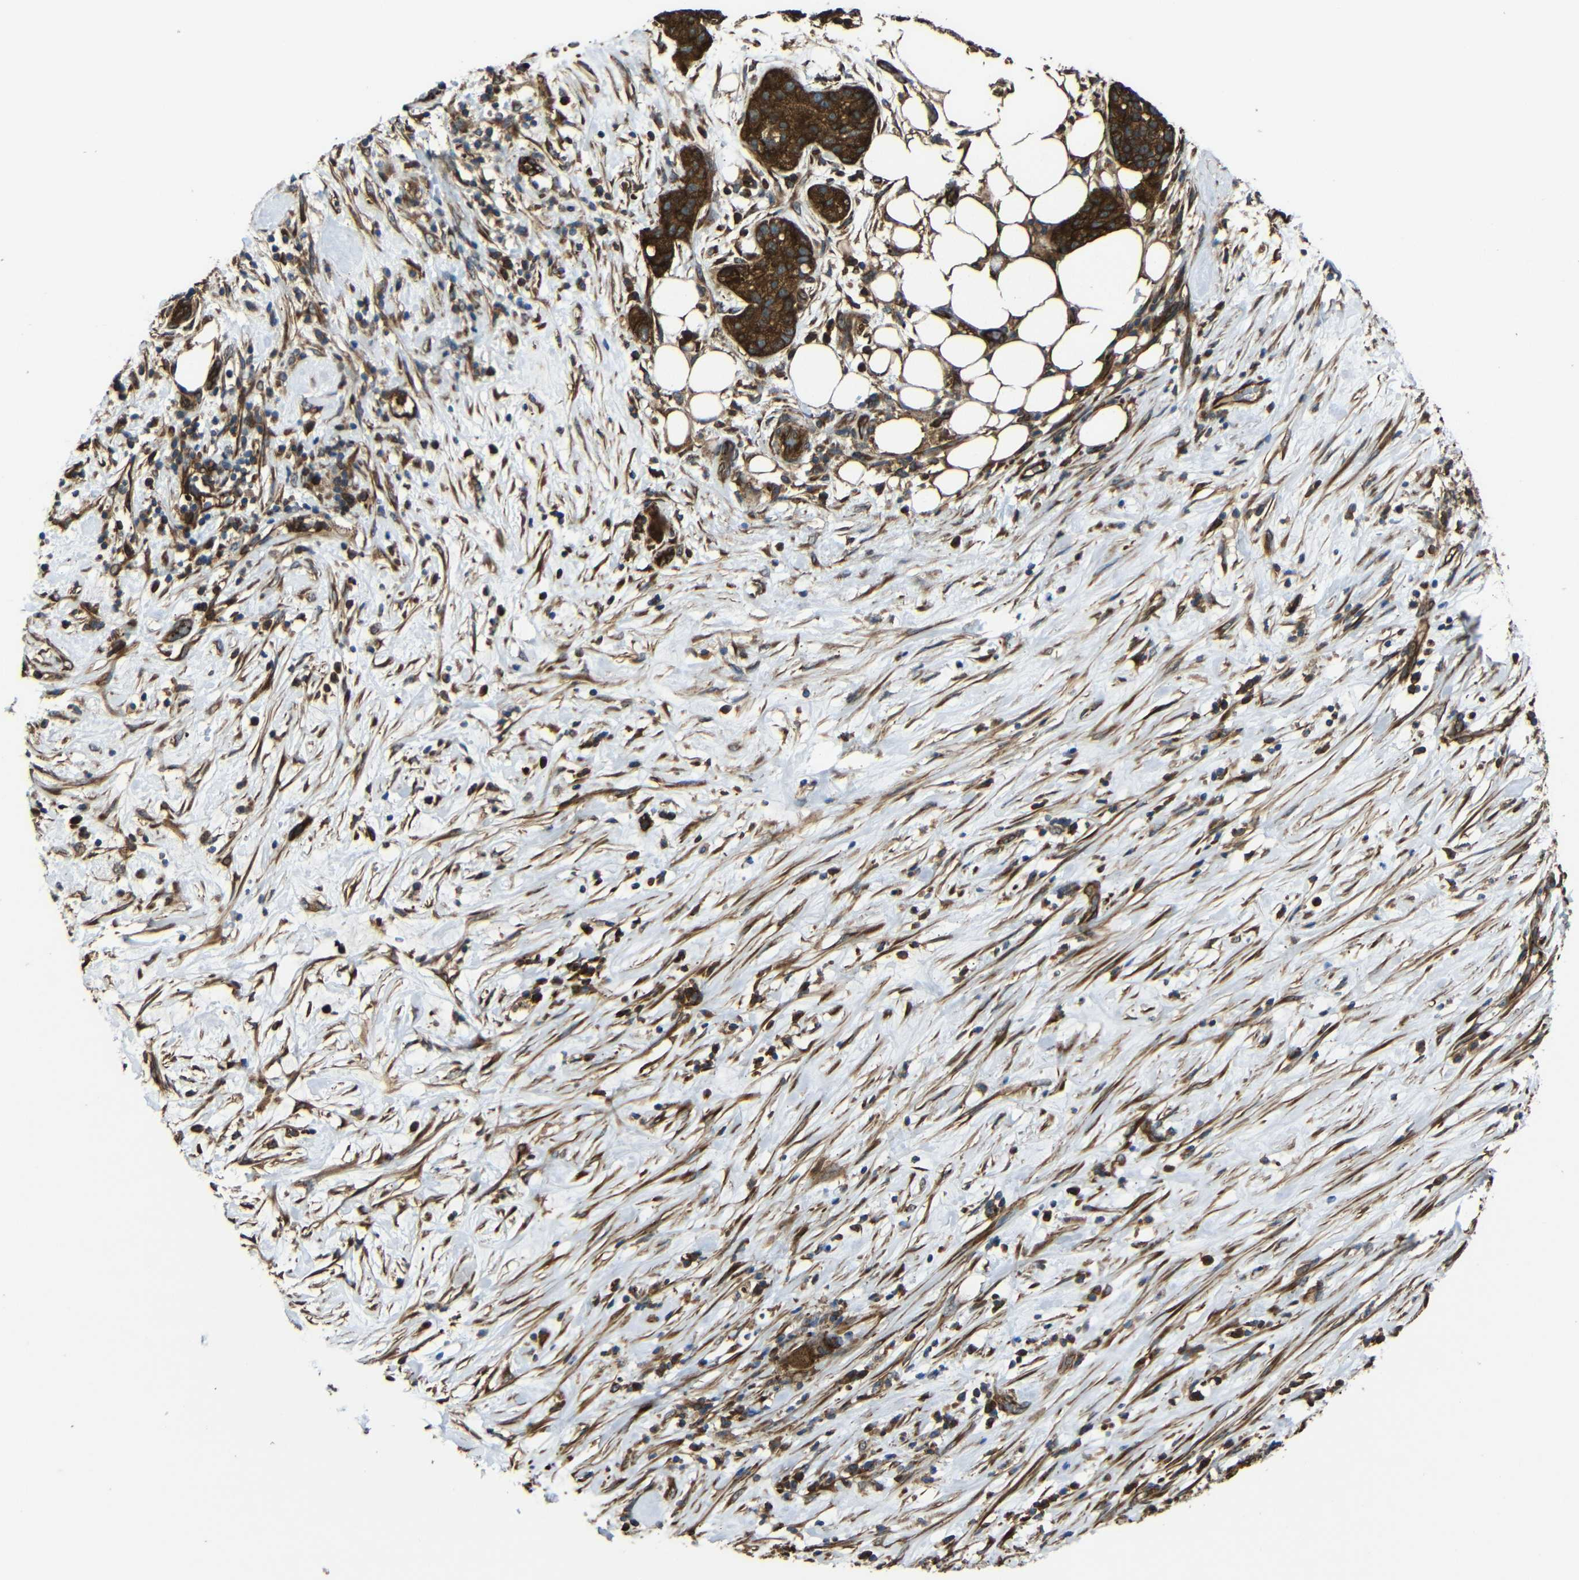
{"staining": {"intensity": "strong", "quantity": ">75%", "location": "cytoplasmic/membranous"}, "tissue": "pancreatic cancer", "cell_type": "Tumor cells", "image_type": "cancer", "snomed": [{"axis": "morphology", "description": "Adenocarcinoma, NOS"}, {"axis": "topography", "description": "Pancreas"}], "caption": "Pancreatic adenocarcinoma tissue shows strong cytoplasmic/membranous expression in about >75% of tumor cells, visualized by immunohistochemistry.", "gene": "PTCH1", "patient": {"sex": "female", "age": 78}}